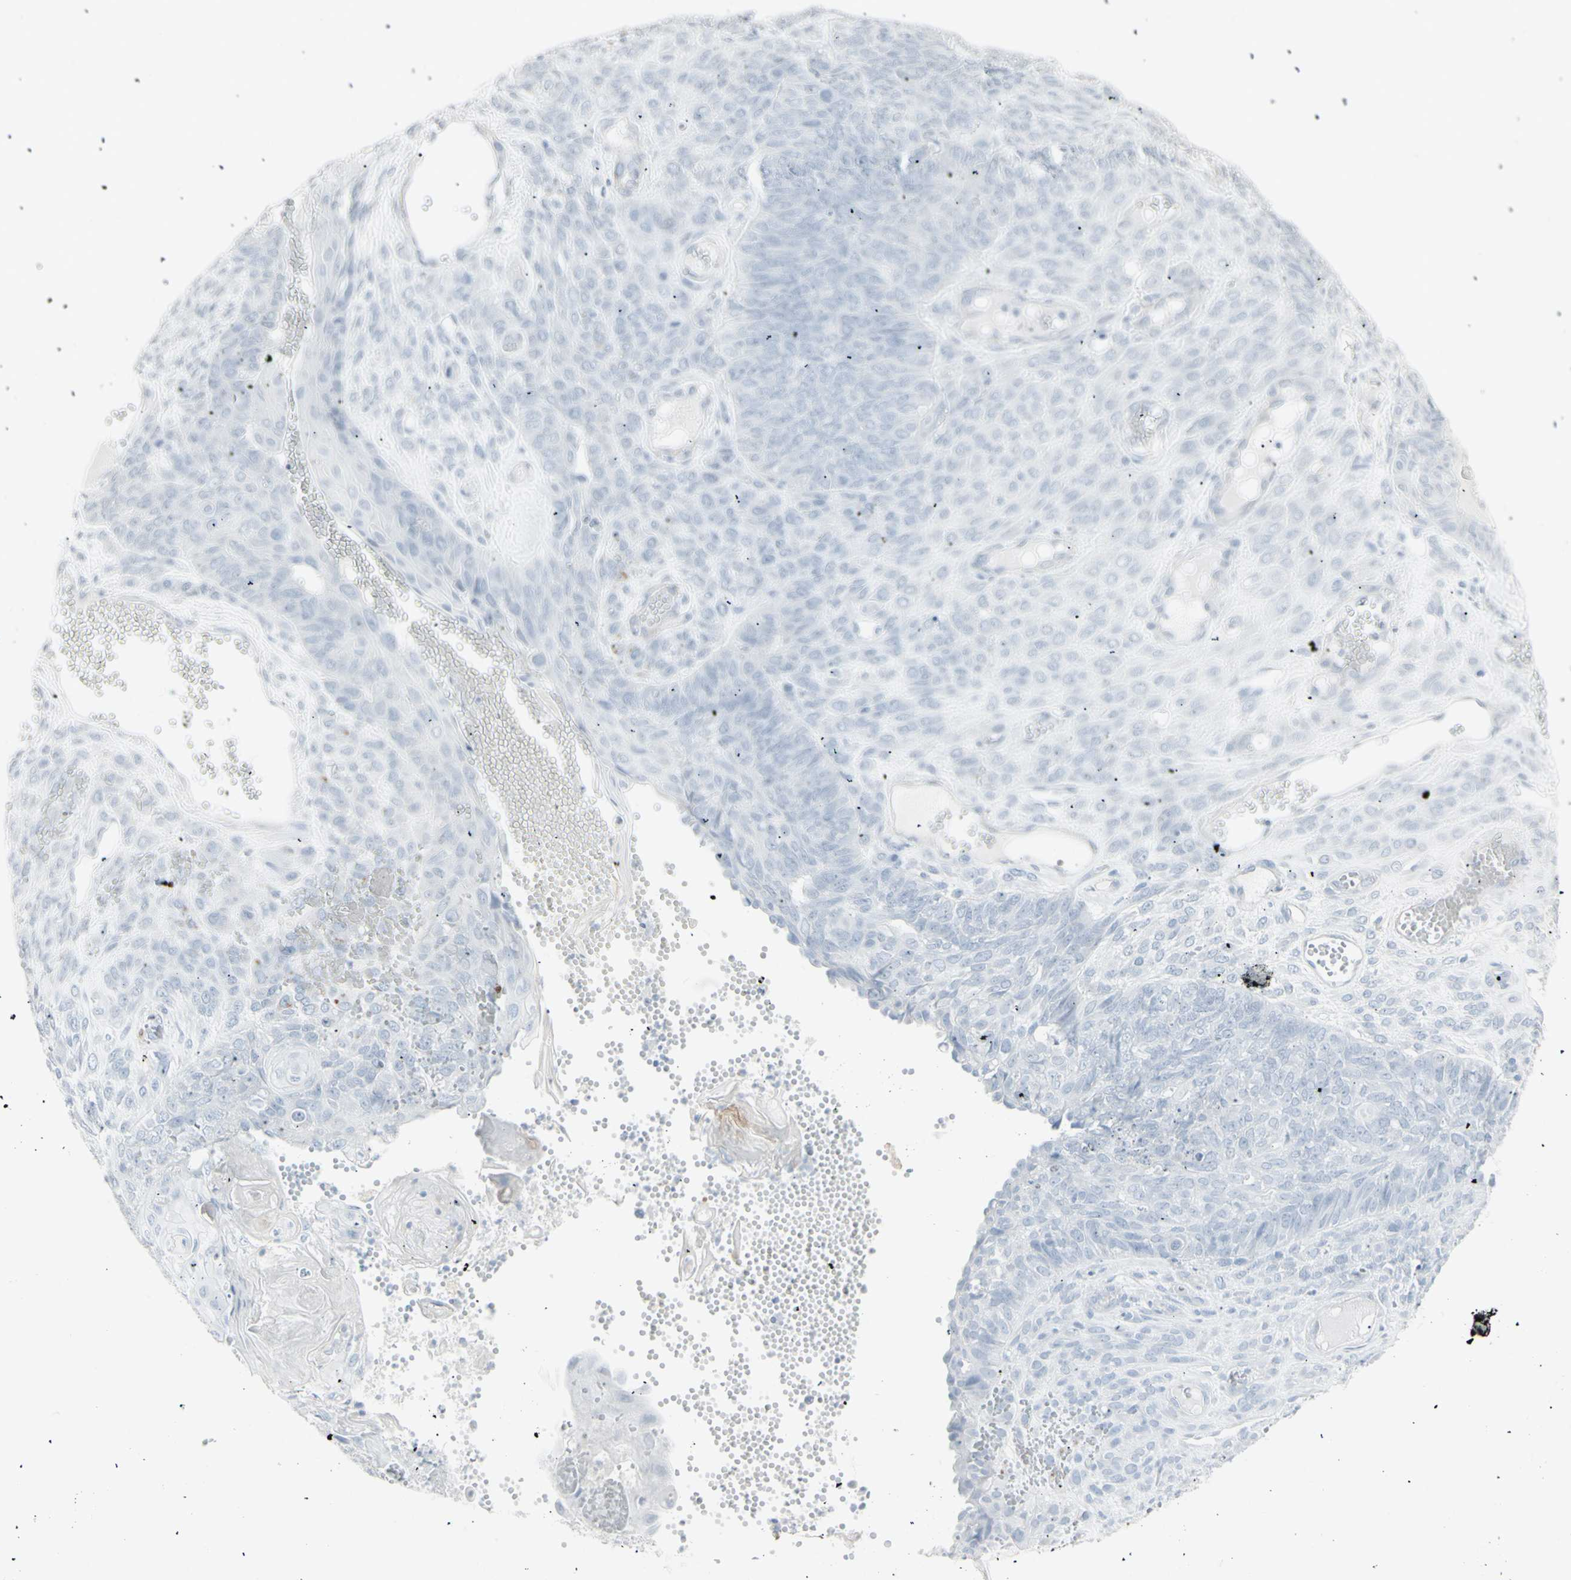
{"staining": {"intensity": "negative", "quantity": "none", "location": "none"}, "tissue": "endometrial cancer", "cell_type": "Tumor cells", "image_type": "cancer", "snomed": [{"axis": "morphology", "description": "Adenocarcinoma, NOS"}, {"axis": "topography", "description": "Endometrium"}], "caption": "Immunohistochemistry image of adenocarcinoma (endometrial) stained for a protein (brown), which shows no expression in tumor cells. Brightfield microscopy of immunohistochemistry stained with DAB (3,3'-diaminobenzidine) (brown) and hematoxylin (blue), captured at high magnification.", "gene": "YBX2", "patient": {"sex": "female", "age": 32}}